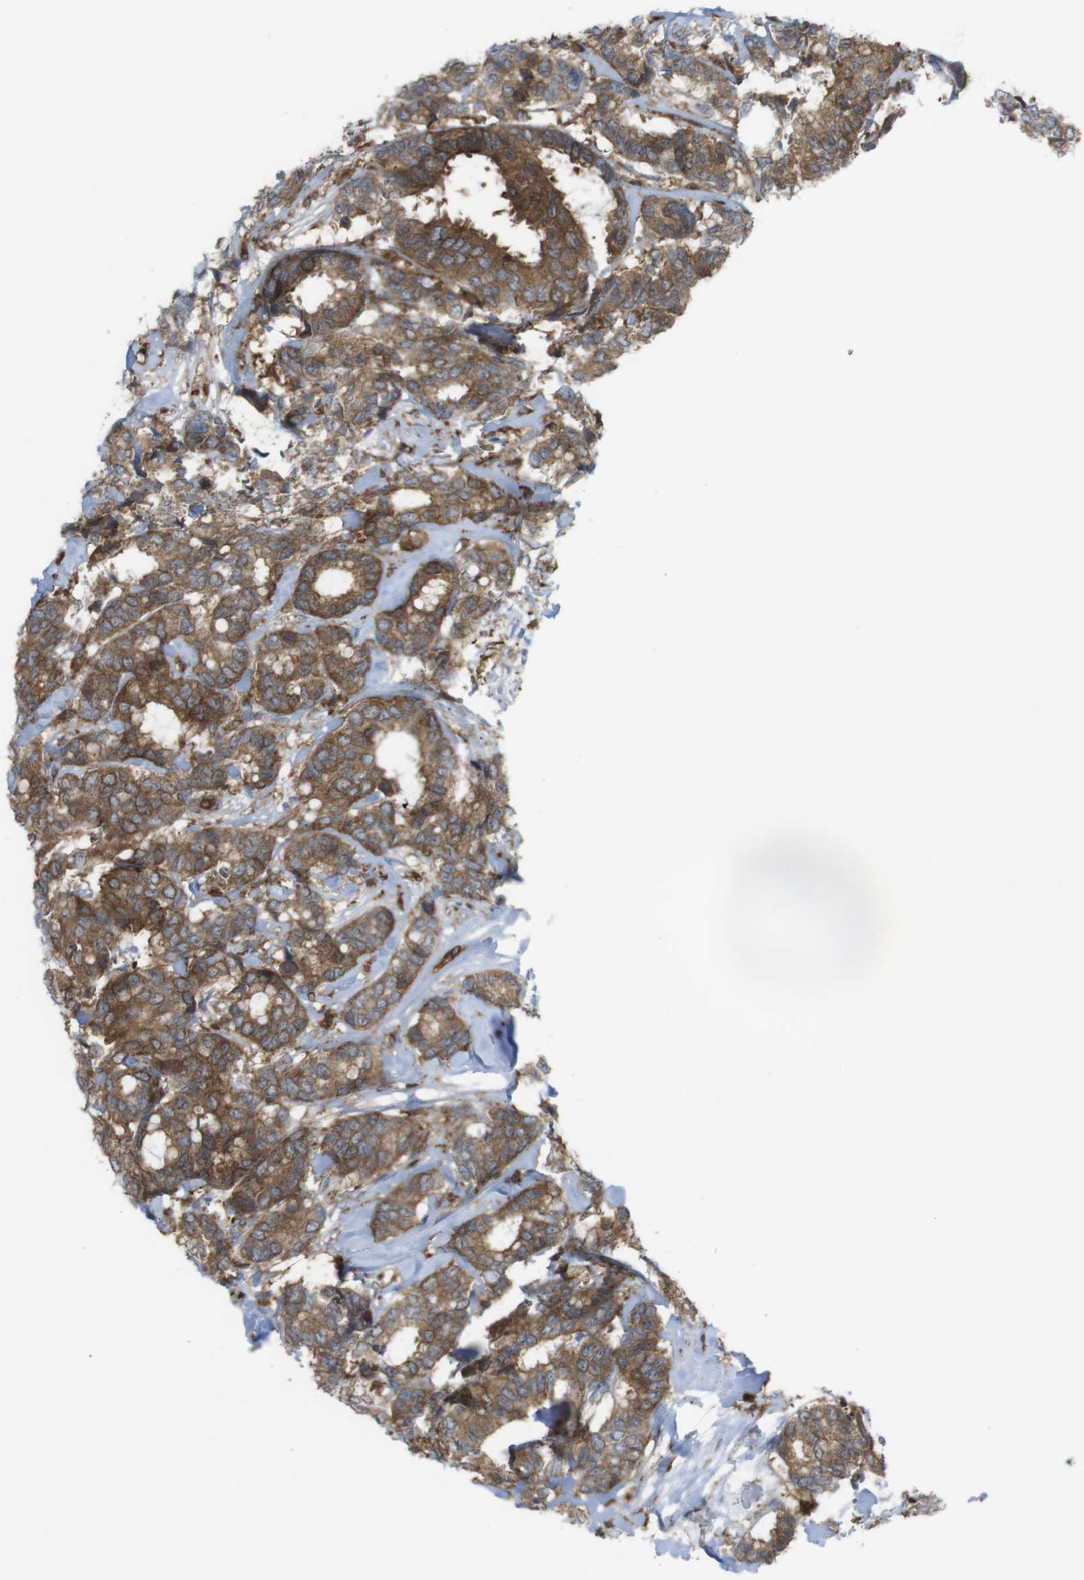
{"staining": {"intensity": "moderate", "quantity": ">75%", "location": "cytoplasmic/membranous"}, "tissue": "breast cancer", "cell_type": "Tumor cells", "image_type": "cancer", "snomed": [{"axis": "morphology", "description": "Duct carcinoma"}, {"axis": "topography", "description": "Breast"}], "caption": "Human intraductal carcinoma (breast) stained with a protein marker exhibits moderate staining in tumor cells.", "gene": "PRKCD", "patient": {"sex": "female", "age": 87}}